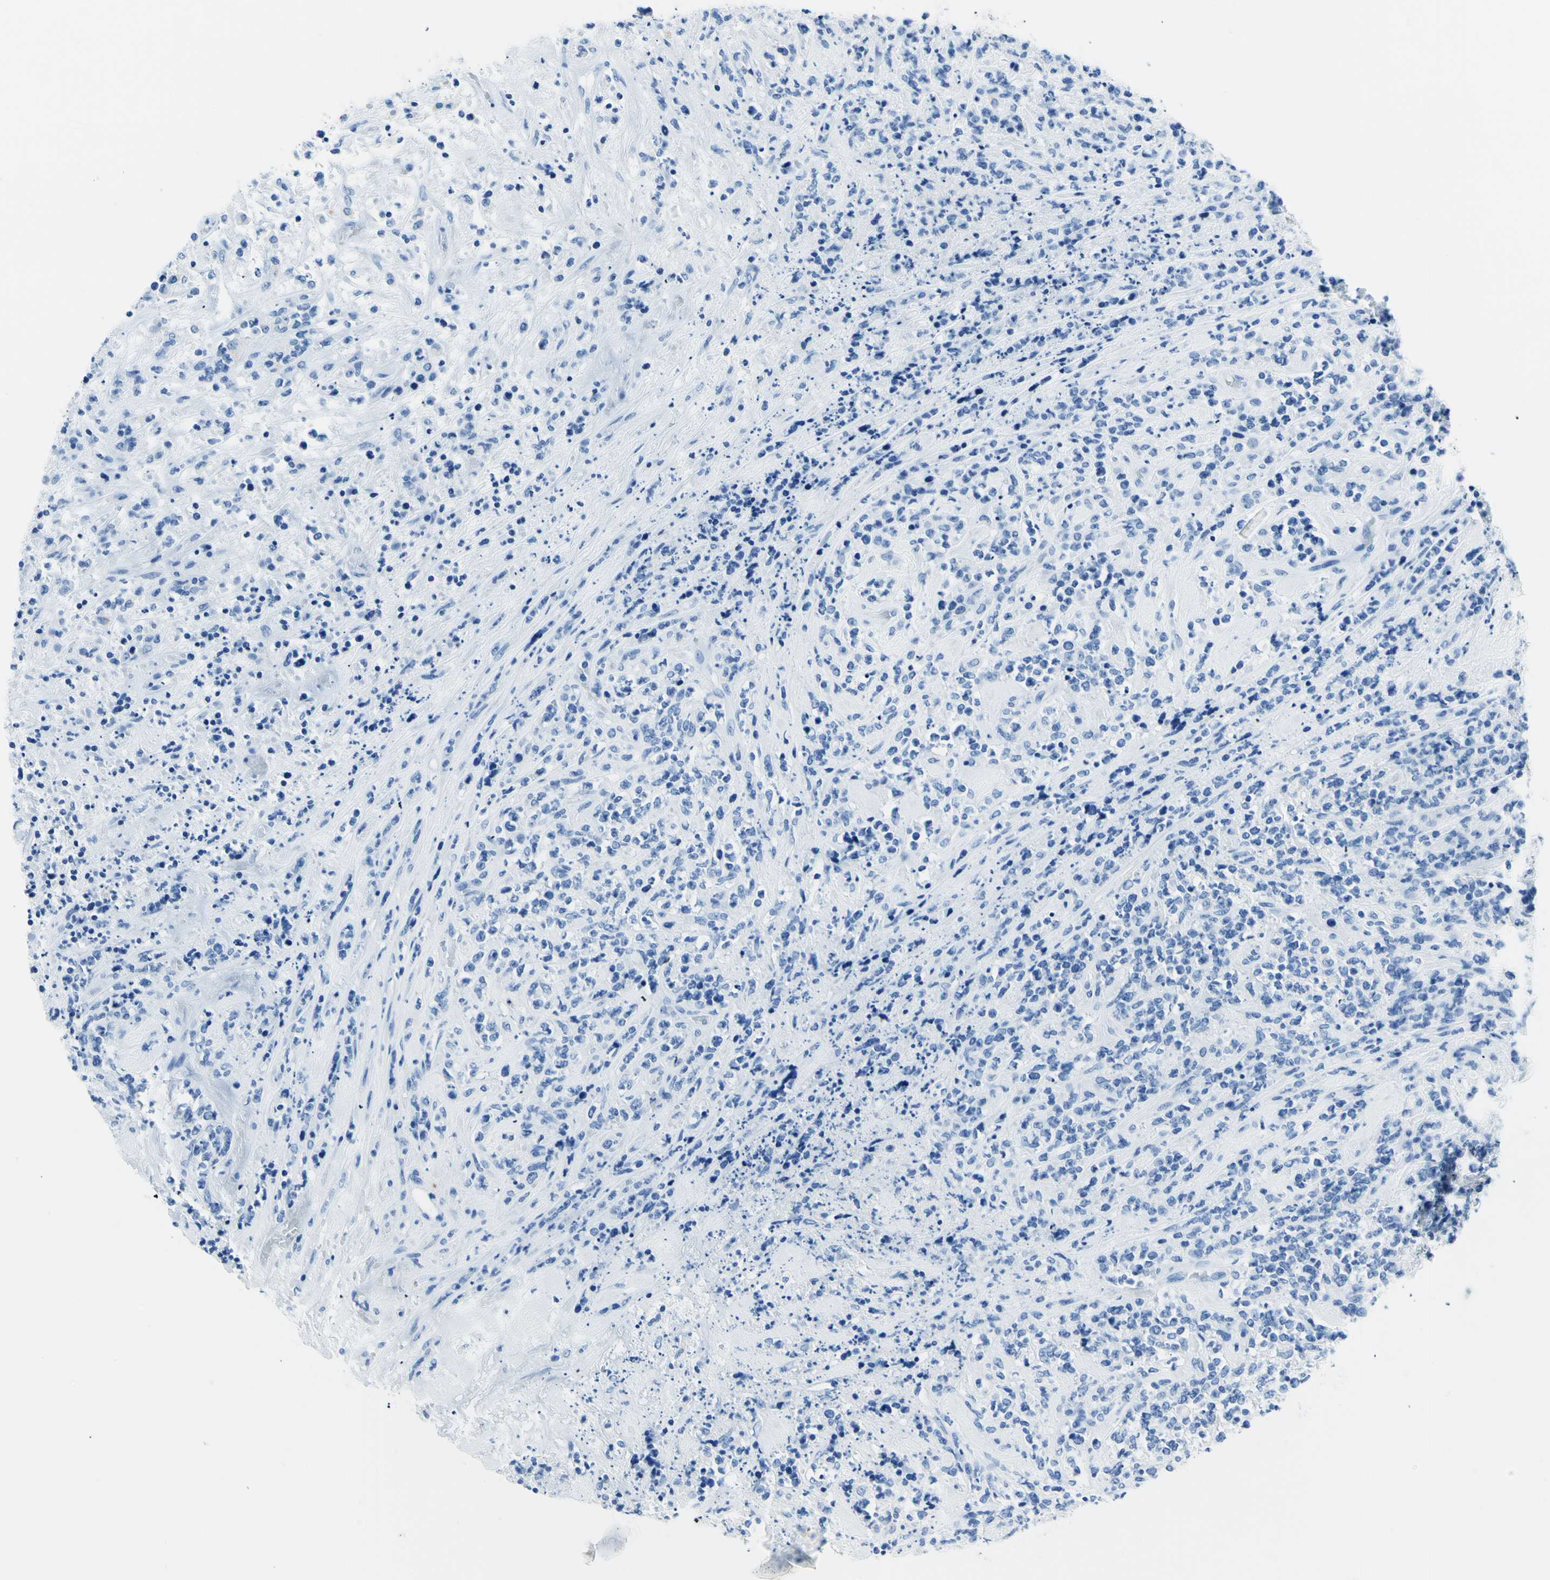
{"staining": {"intensity": "negative", "quantity": "none", "location": "none"}, "tissue": "lymphoma", "cell_type": "Tumor cells", "image_type": "cancer", "snomed": [{"axis": "morphology", "description": "Malignant lymphoma, non-Hodgkin's type, High grade"}, {"axis": "topography", "description": "Soft tissue"}], "caption": "Tumor cells show no significant staining in lymphoma.", "gene": "MYH2", "patient": {"sex": "male", "age": 18}}